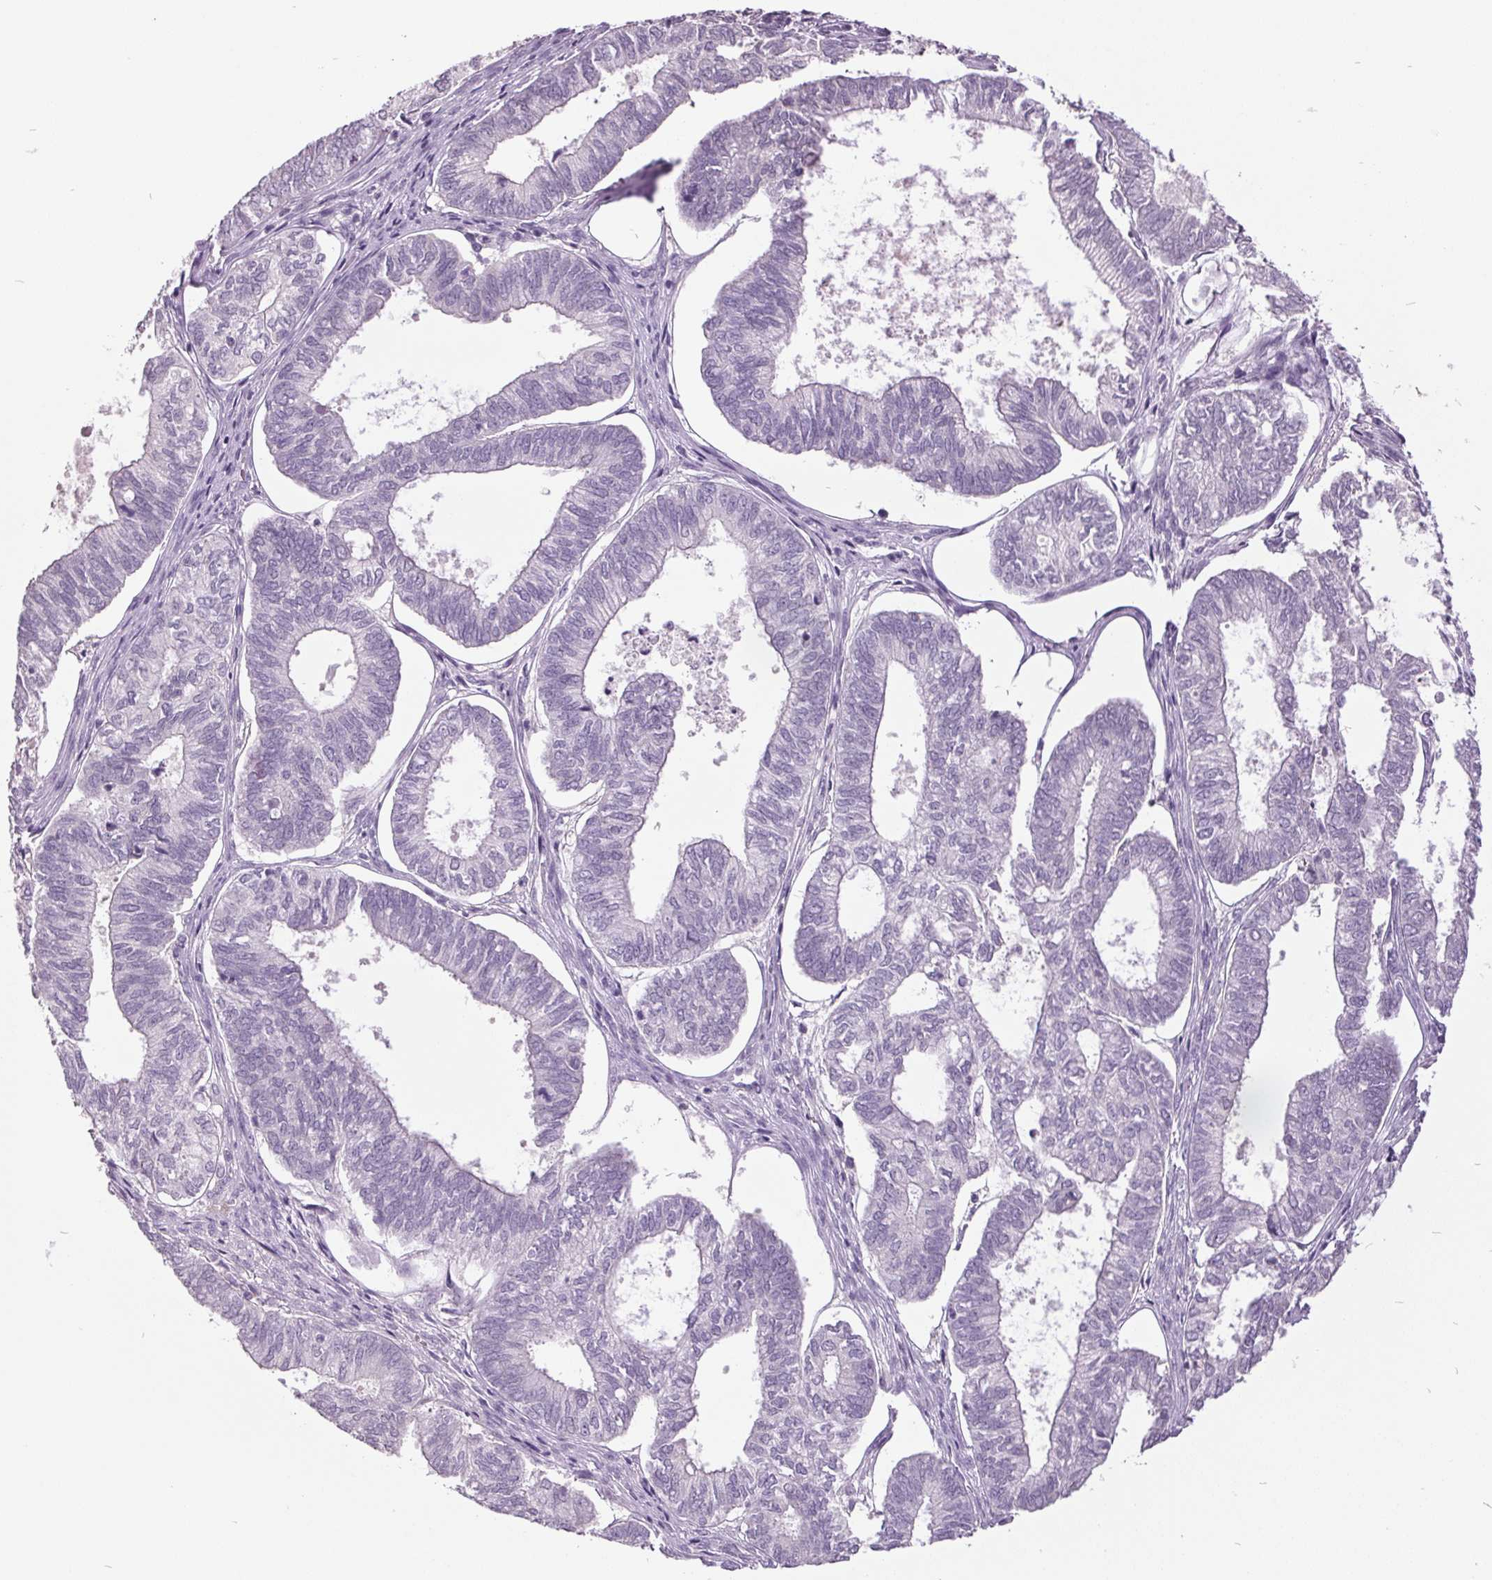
{"staining": {"intensity": "negative", "quantity": "none", "location": "none"}, "tissue": "ovarian cancer", "cell_type": "Tumor cells", "image_type": "cancer", "snomed": [{"axis": "morphology", "description": "Carcinoma, endometroid"}, {"axis": "topography", "description": "Ovary"}], "caption": "The histopathology image exhibits no staining of tumor cells in endometroid carcinoma (ovarian).", "gene": "C2orf16", "patient": {"sex": "female", "age": 64}}